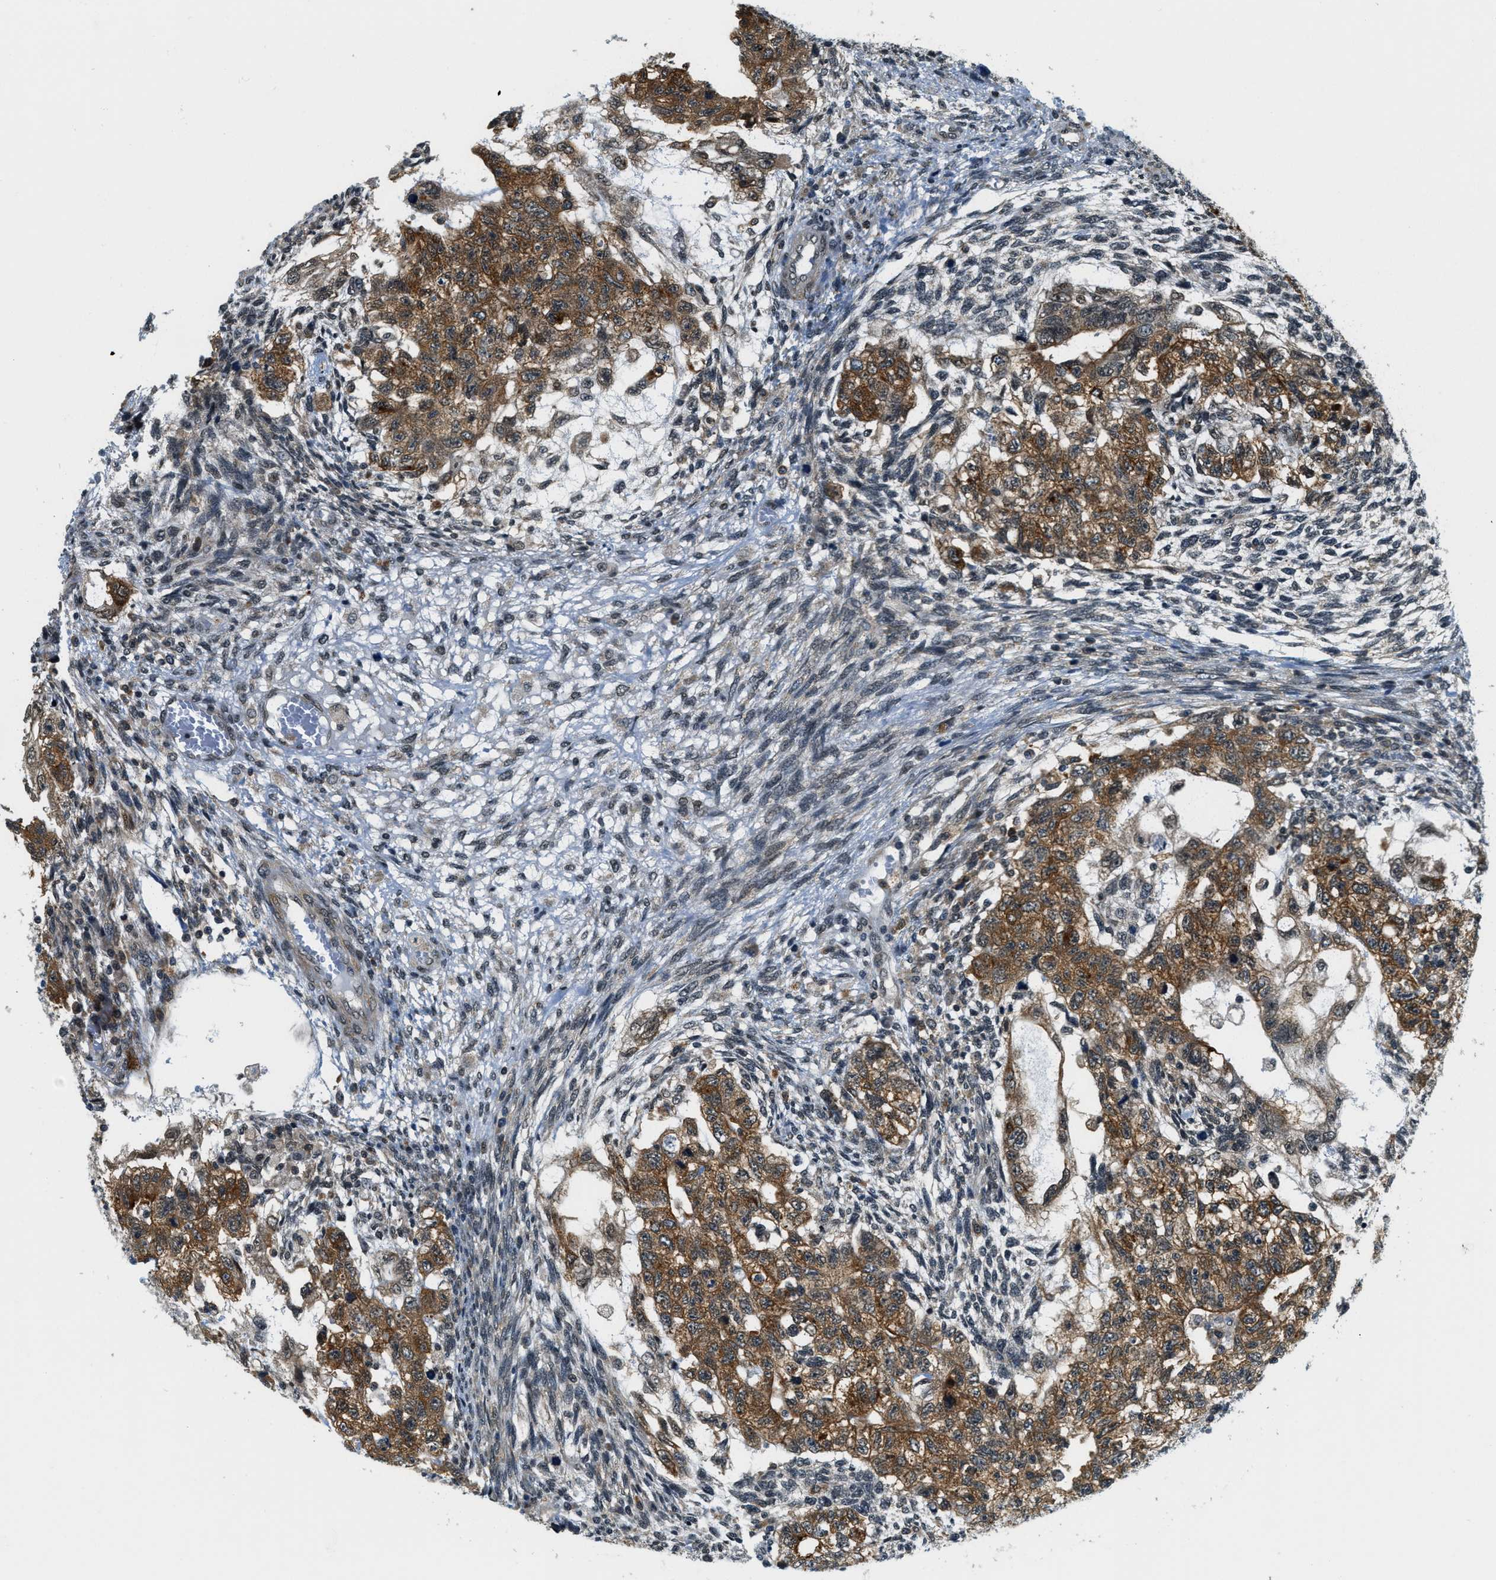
{"staining": {"intensity": "strong", "quantity": ">75%", "location": "cytoplasmic/membranous"}, "tissue": "testis cancer", "cell_type": "Tumor cells", "image_type": "cancer", "snomed": [{"axis": "morphology", "description": "Normal tissue, NOS"}, {"axis": "morphology", "description": "Carcinoma, Embryonal, NOS"}, {"axis": "topography", "description": "Testis"}], "caption": "There is high levels of strong cytoplasmic/membranous expression in tumor cells of testis cancer (embryonal carcinoma), as demonstrated by immunohistochemical staining (brown color).", "gene": "RAB11FIP1", "patient": {"sex": "male", "age": 36}}